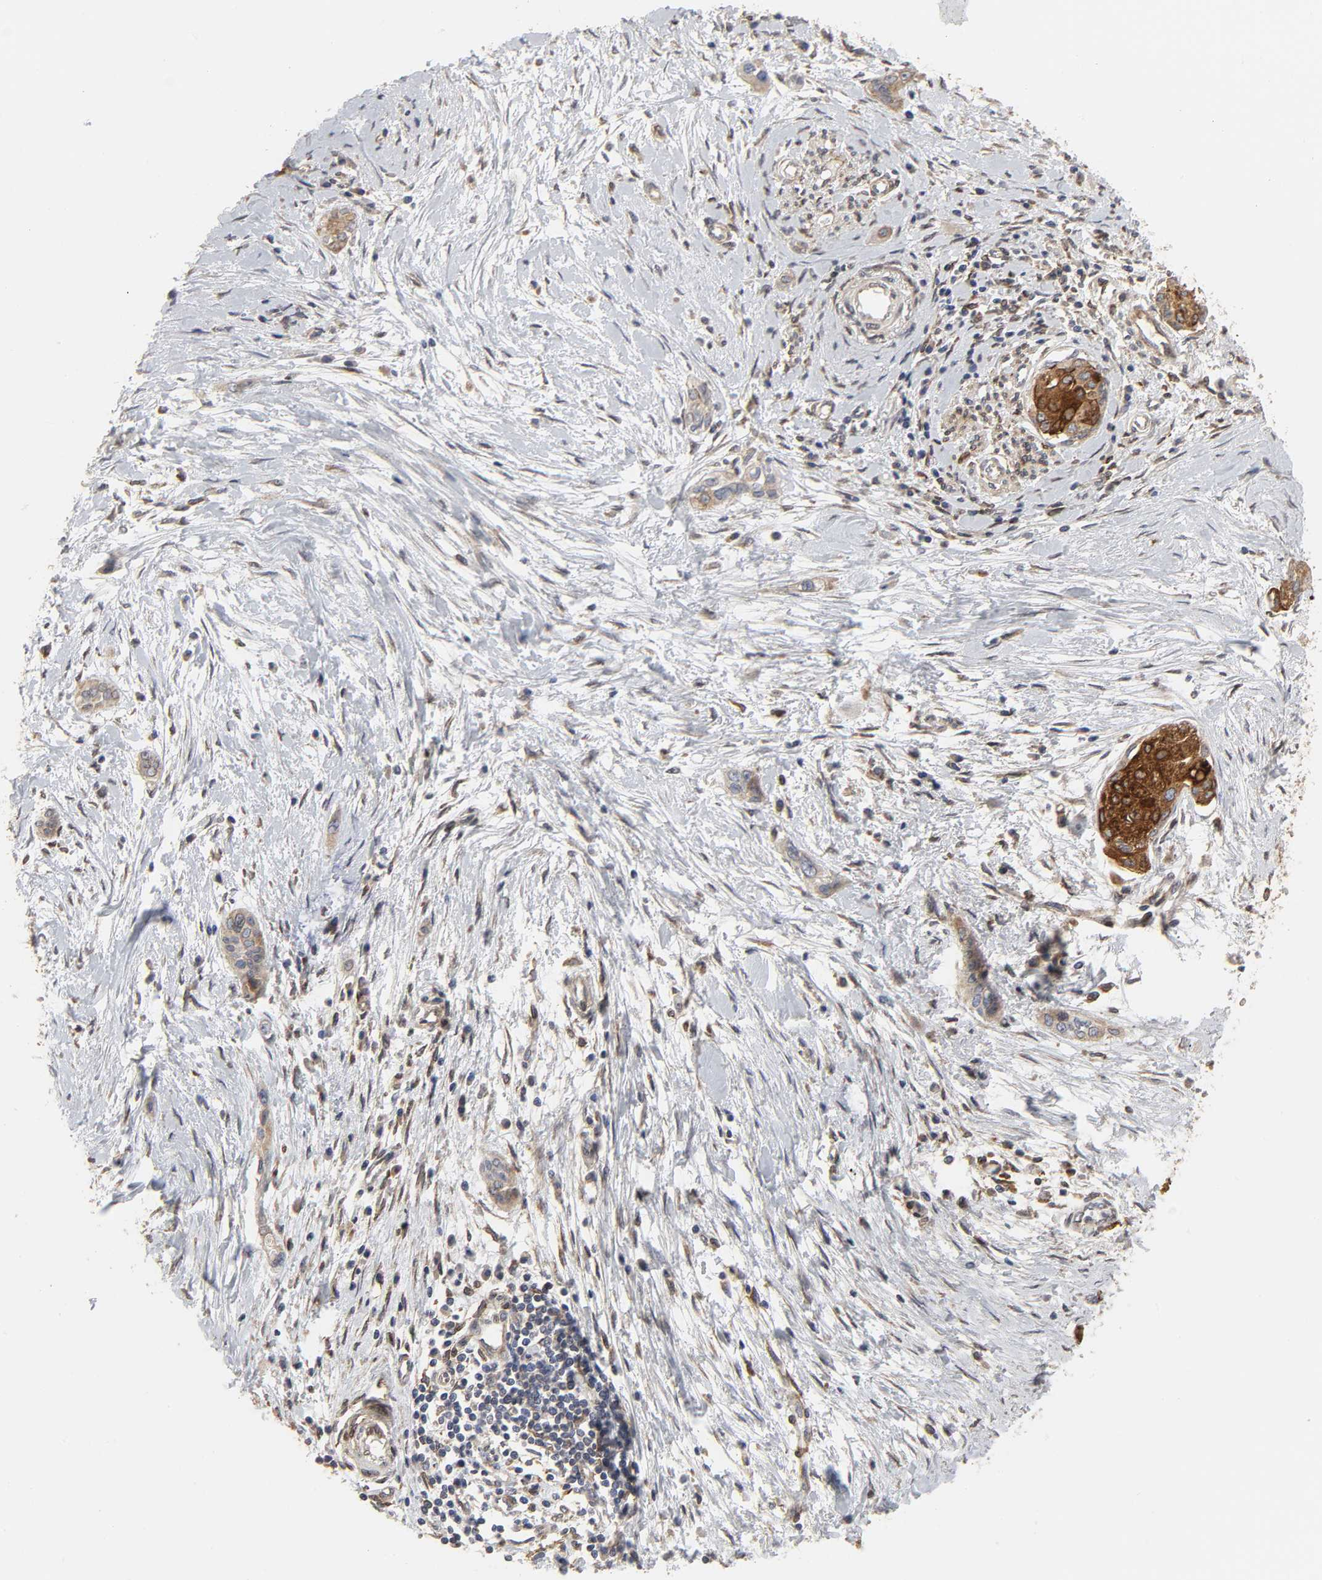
{"staining": {"intensity": "strong", "quantity": ">75%", "location": "cytoplasmic/membranous"}, "tissue": "pancreatic cancer", "cell_type": "Tumor cells", "image_type": "cancer", "snomed": [{"axis": "morphology", "description": "Adenocarcinoma, NOS"}, {"axis": "topography", "description": "Pancreas"}], "caption": "Tumor cells exhibit strong cytoplasmic/membranous positivity in about >75% of cells in adenocarcinoma (pancreatic). The staining was performed using DAB (3,3'-diaminobenzidine) to visualize the protein expression in brown, while the nuclei were stained in blue with hematoxylin (Magnification: 20x).", "gene": "POR", "patient": {"sex": "female", "age": 60}}